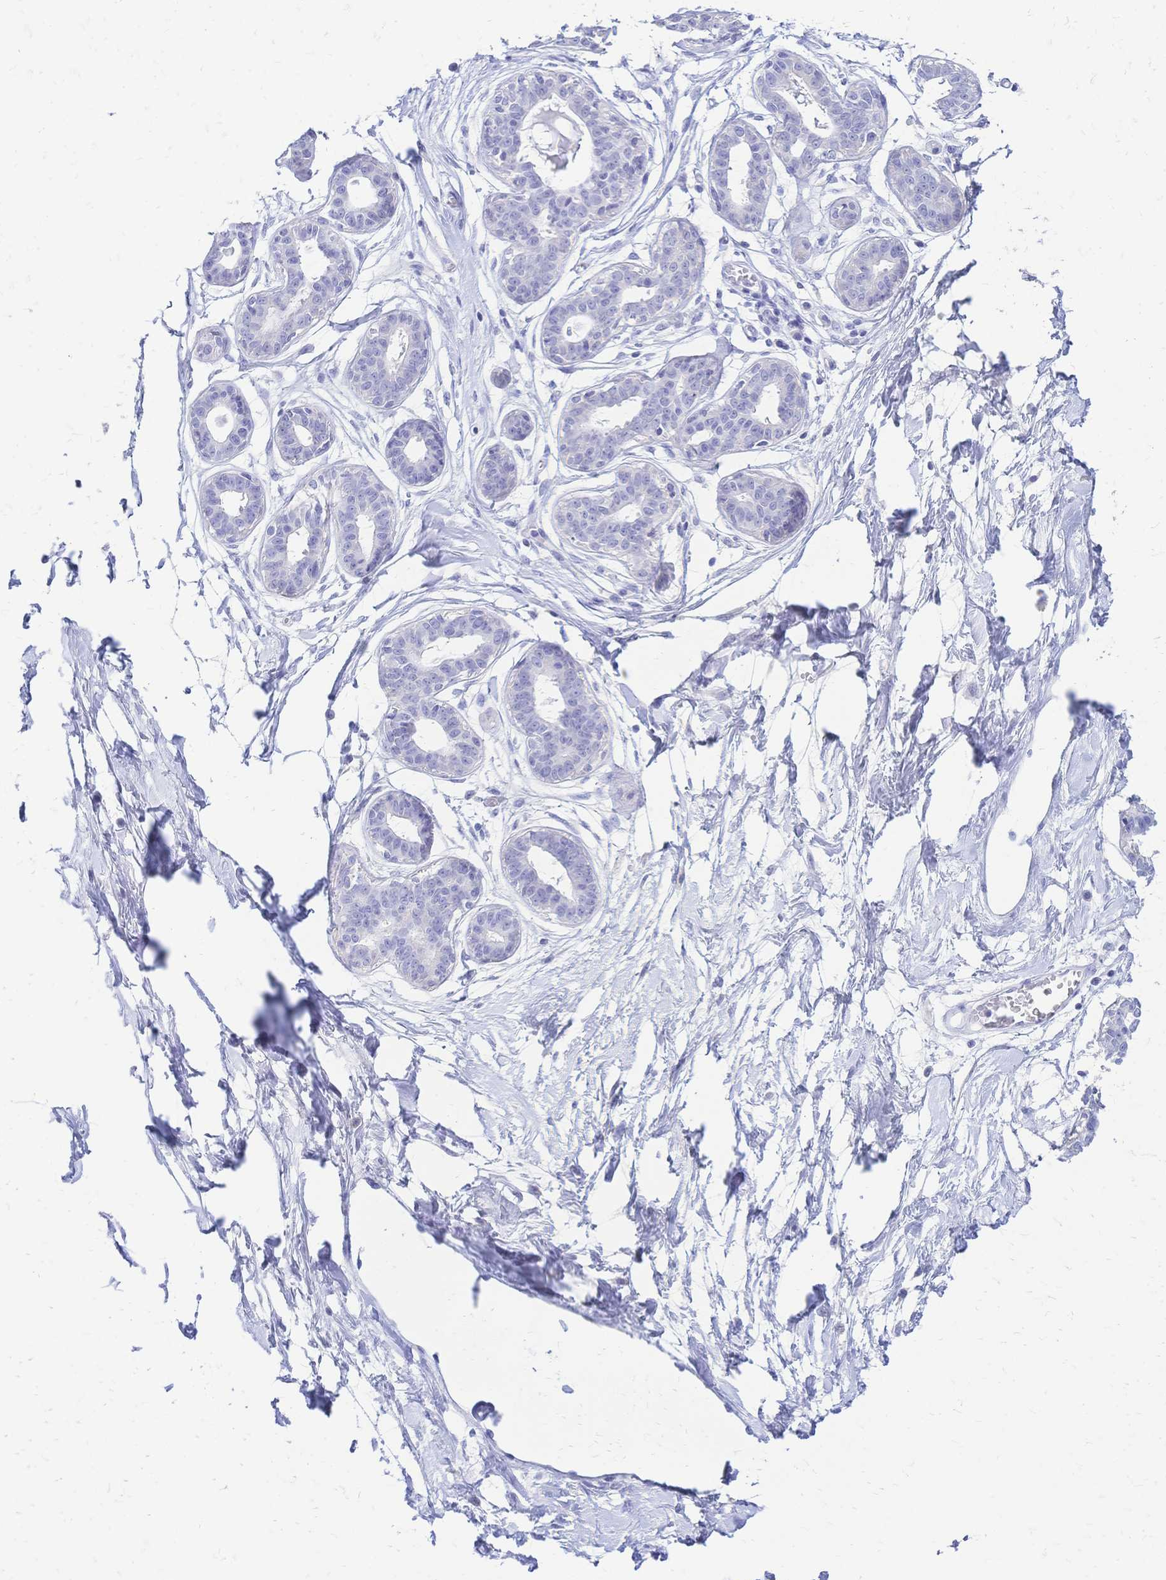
{"staining": {"intensity": "negative", "quantity": "none", "location": "none"}, "tissue": "breast", "cell_type": "Adipocytes", "image_type": "normal", "snomed": [{"axis": "morphology", "description": "Normal tissue, NOS"}, {"axis": "topography", "description": "Breast"}], "caption": "IHC micrograph of benign breast: breast stained with DAB displays no significant protein staining in adipocytes. Nuclei are stained in blue.", "gene": "FA2H", "patient": {"sex": "female", "age": 45}}